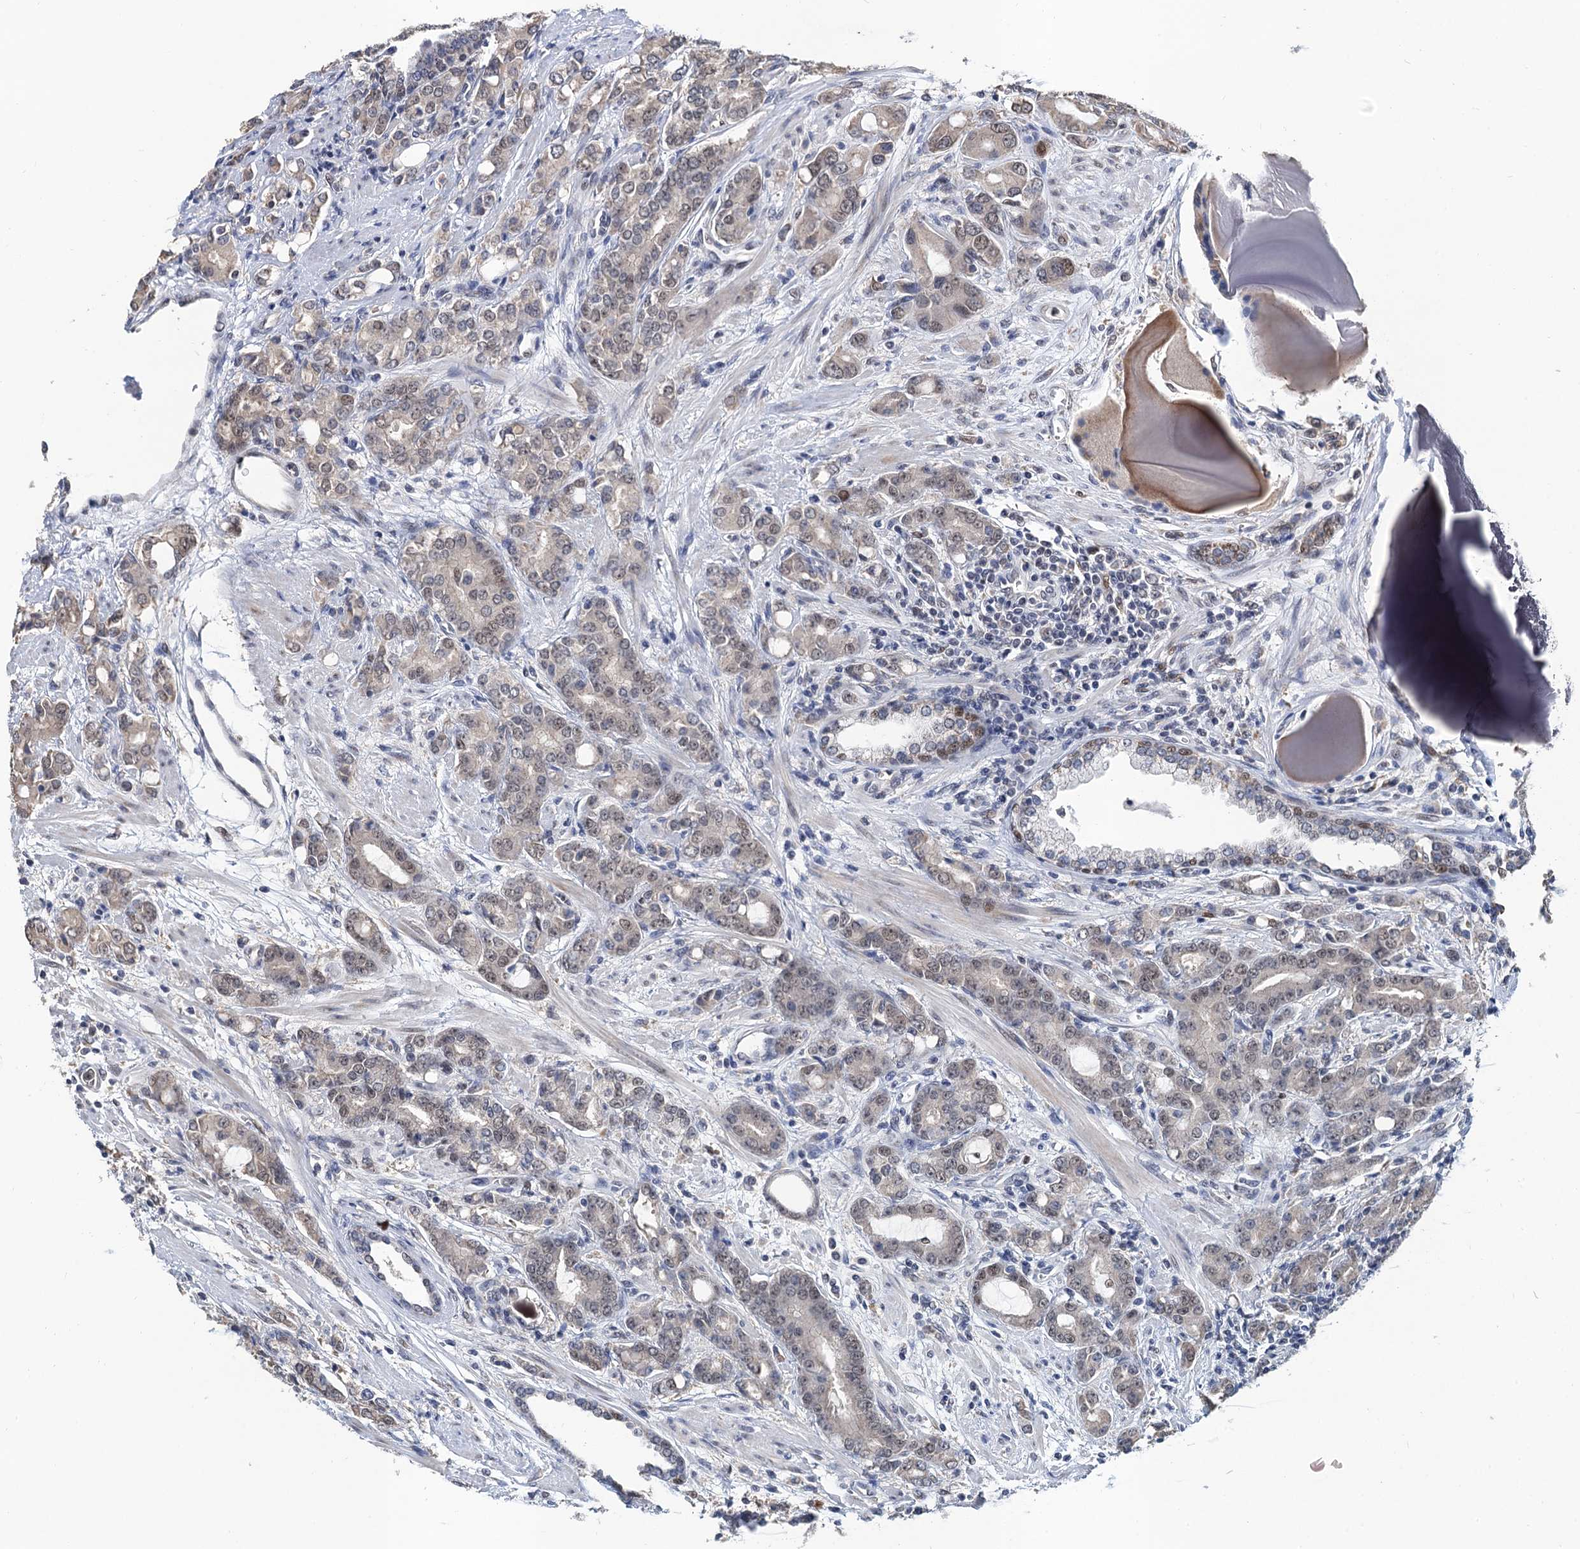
{"staining": {"intensity": "weak", "quantity": "25%-75%", "location": "nuclear"}, "tissue": "prostate cancer", "cell_type": "Tumor cells", "image_type": "cancer", "snomed": [{"axis": "morphology", "description": "Adenocarcinoma, High grade"}, {"axis": "topography", "description": "Prostate"}], "caption": "Human adenocarcinoma (high-grade) (prostate) stained with a brown dye reveals weak nuclear positive positivity in approximately 25%-75% of tumor cells.", "gene": "TSEN34", "patient": {"sex": "male", "age": 62}}